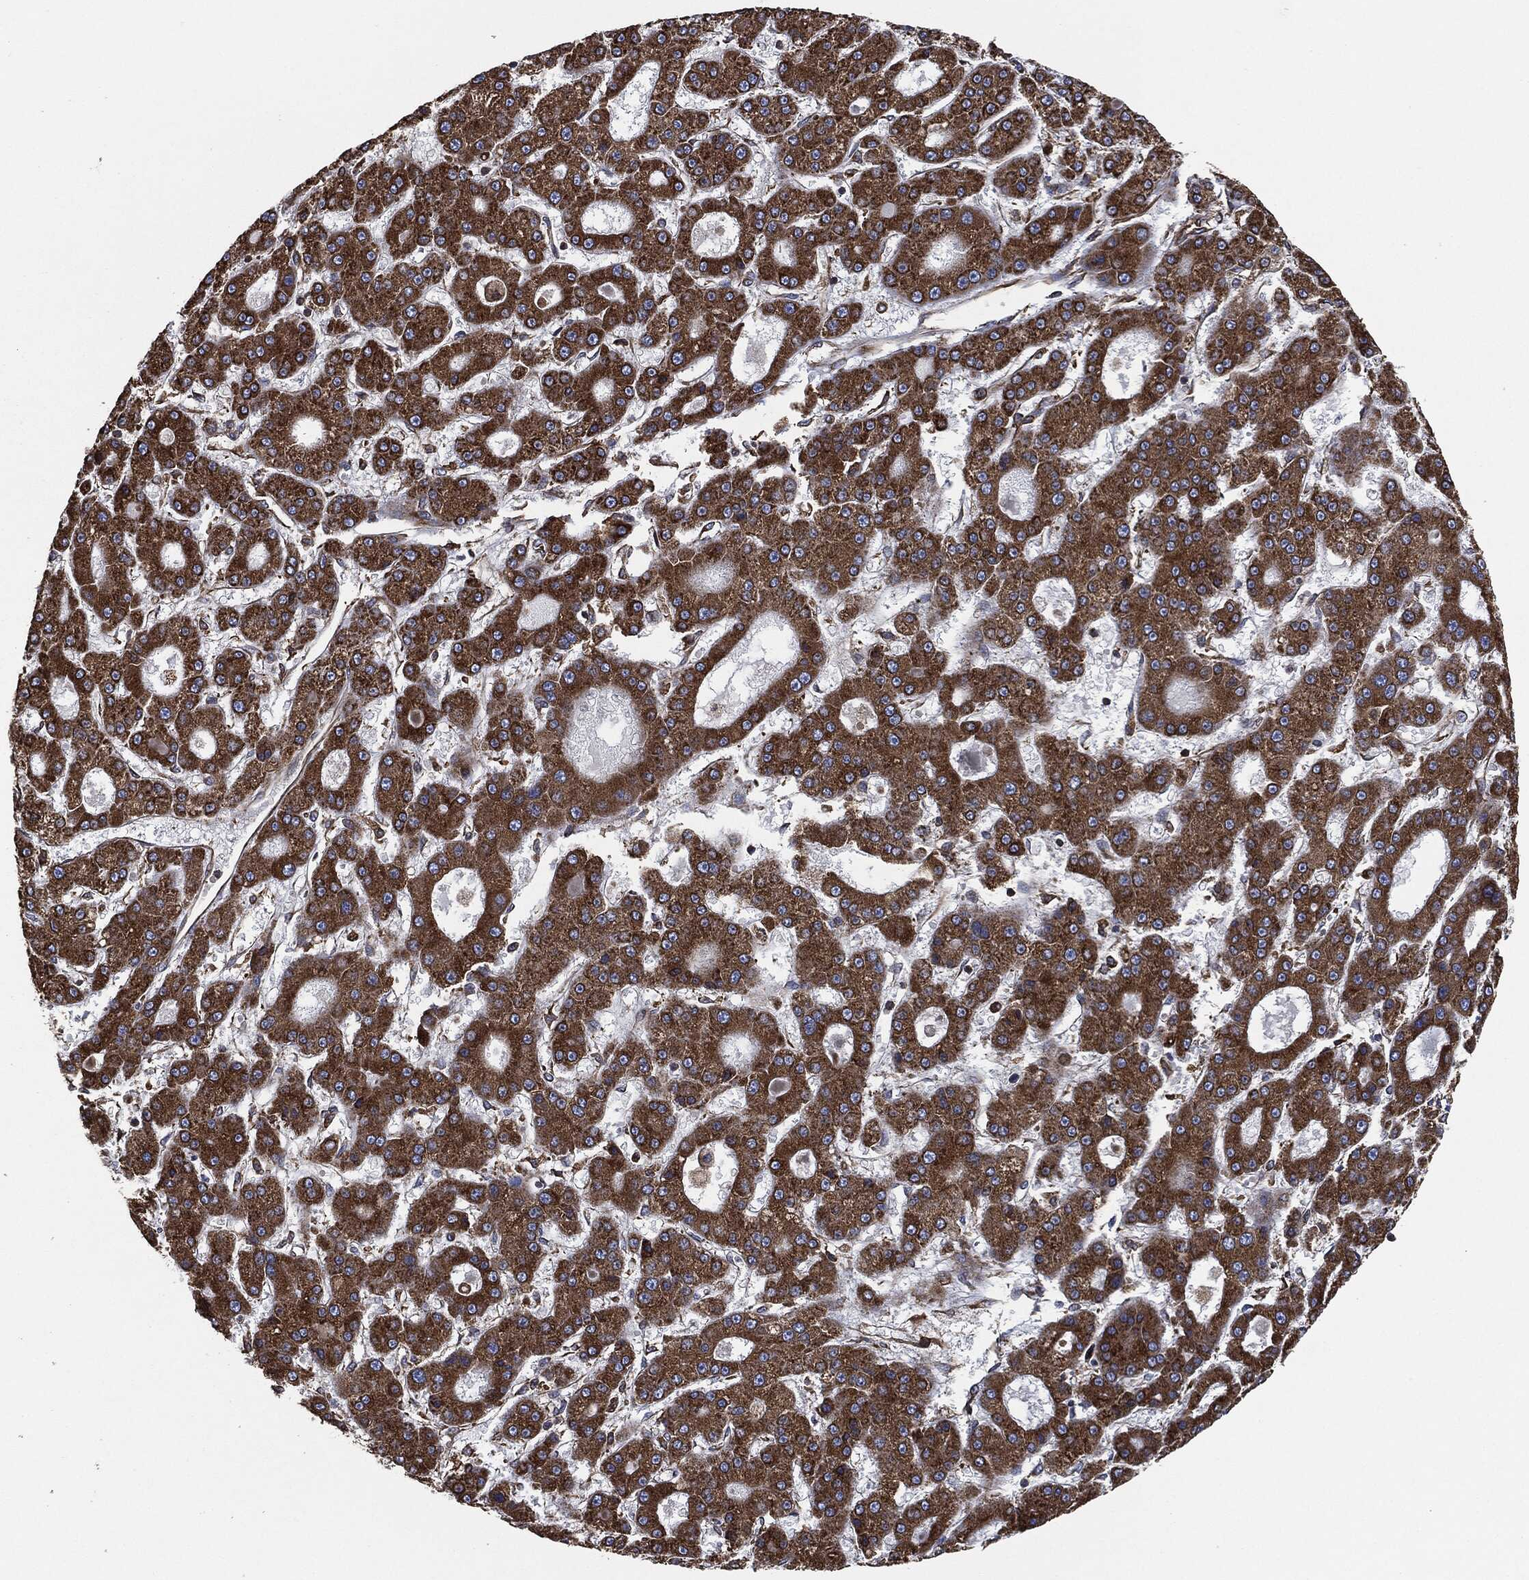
{"staining": {"intensity": "strong", "quantity": ">75%", "location": "cytoplasmic/membranous"}, "tissue": "liver cancer", "cell_type": "Tumor cells", "image_type": "cancer", "snomed": [{"axis": "morphology", "description": "Carcinoma, Hepatocellular, NOS"}, {"axis": "topography", "description": "Liver"}], "caption": "This is an image of immunohistochemistry (IHC) staining of hepatocellular carcinoma (liver), which shows strong staining in the cytoplasmic/membranous of tumor cells.", "gene": "AMFR", "patient": {"sex": "male", "age": 70}}